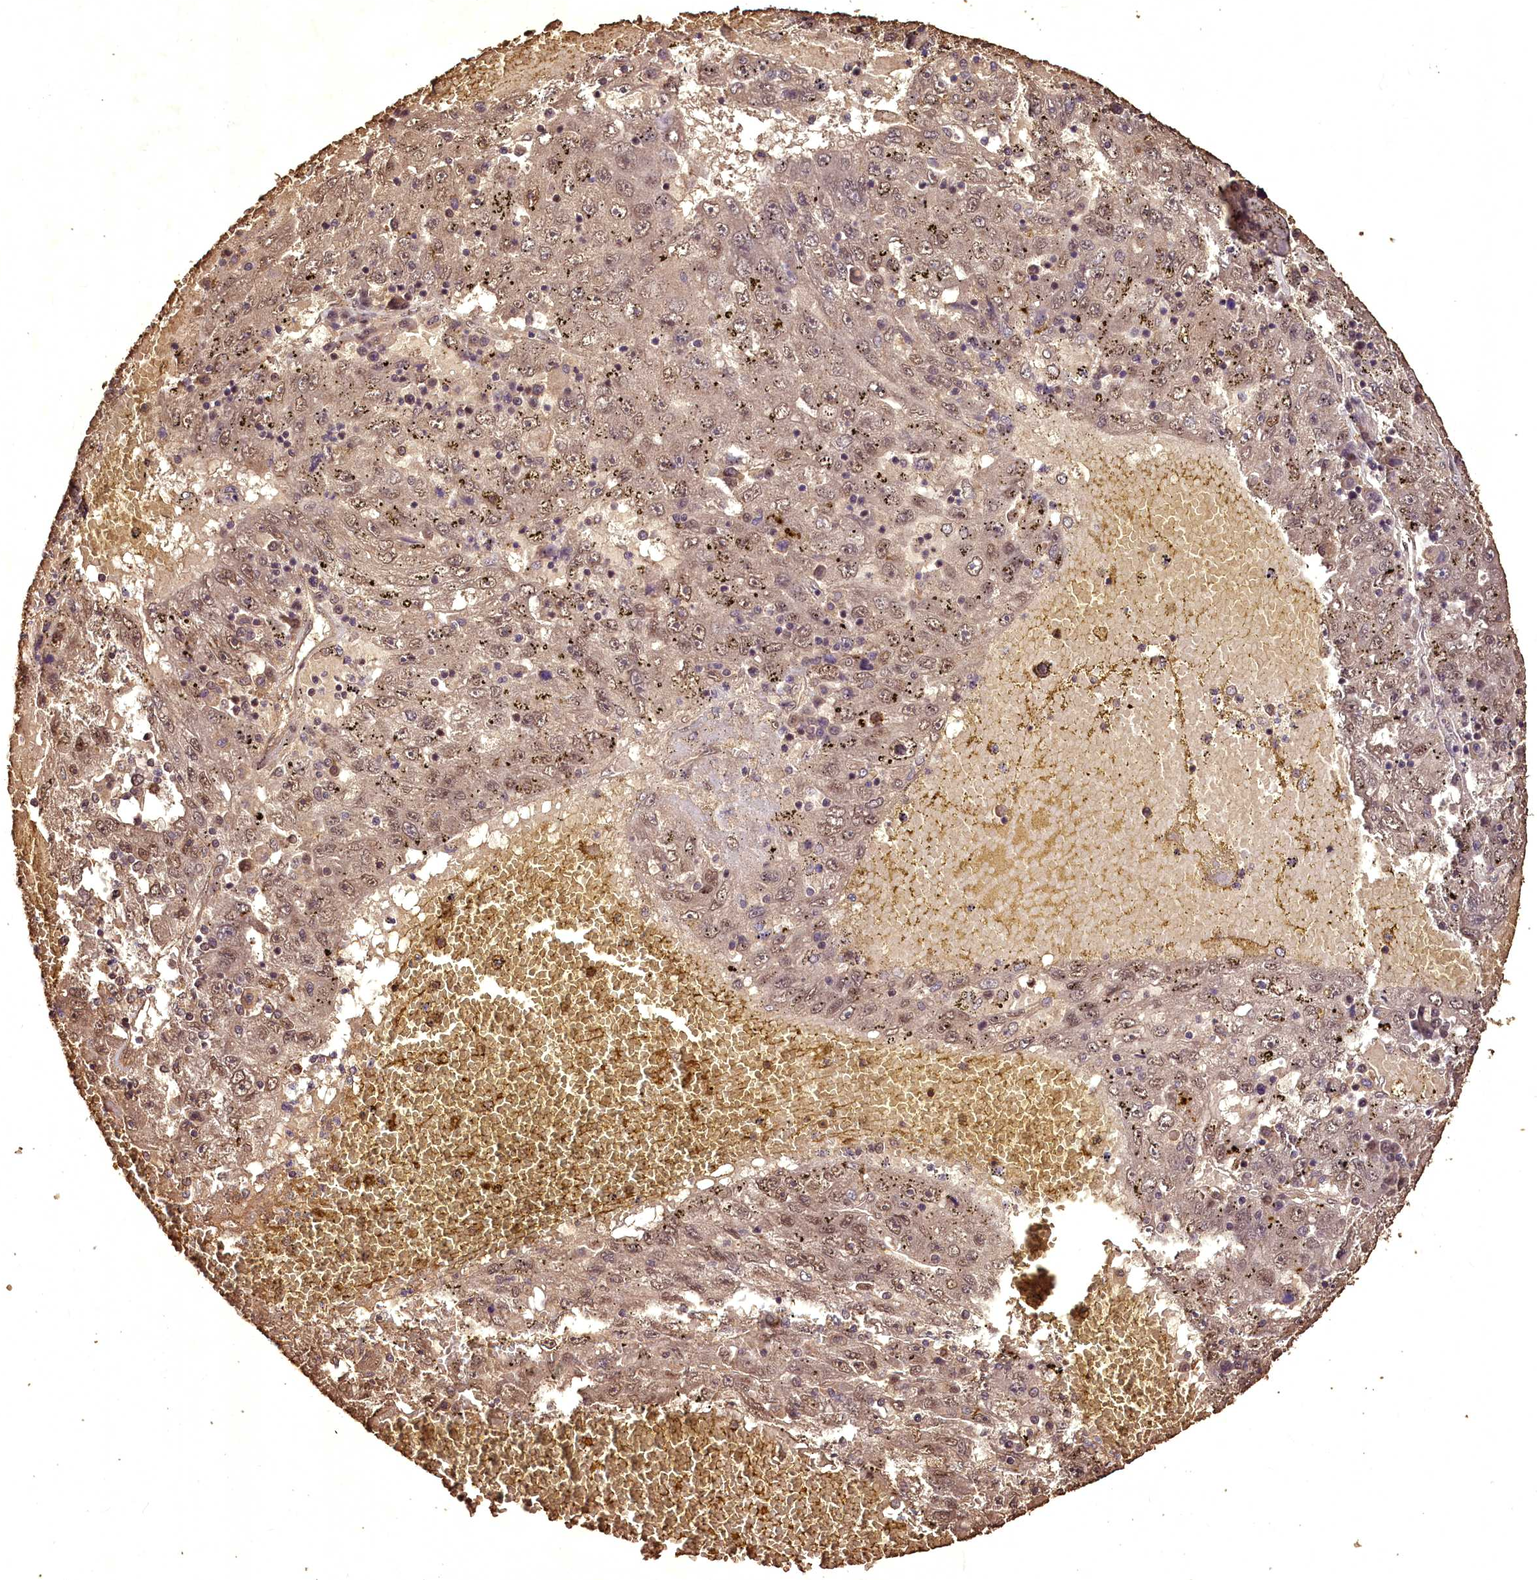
{"staining": {"intensity": "weak", "quantity": ">75%", "location": "cytoplasmic/membranous,nuclear"}, "tissue": "liver cancer", "cell_type": "Tumor cells", "image_type": "cancer", "snomed": [{"axis": "morphology", "description": "Carcinoma, Hepatocellular, NOS"}, {"axis": "topography", "description": "Liver"}], "caption": "Protein expression by immunohistochemistry shows weak cytoplasmic/membranous and nuclear positivity in approximately >75% of tumor cells in hepatocellular carcinoma (liver).", "gene": "VPS51", "patient": {"sex": "male", "age": 49}}